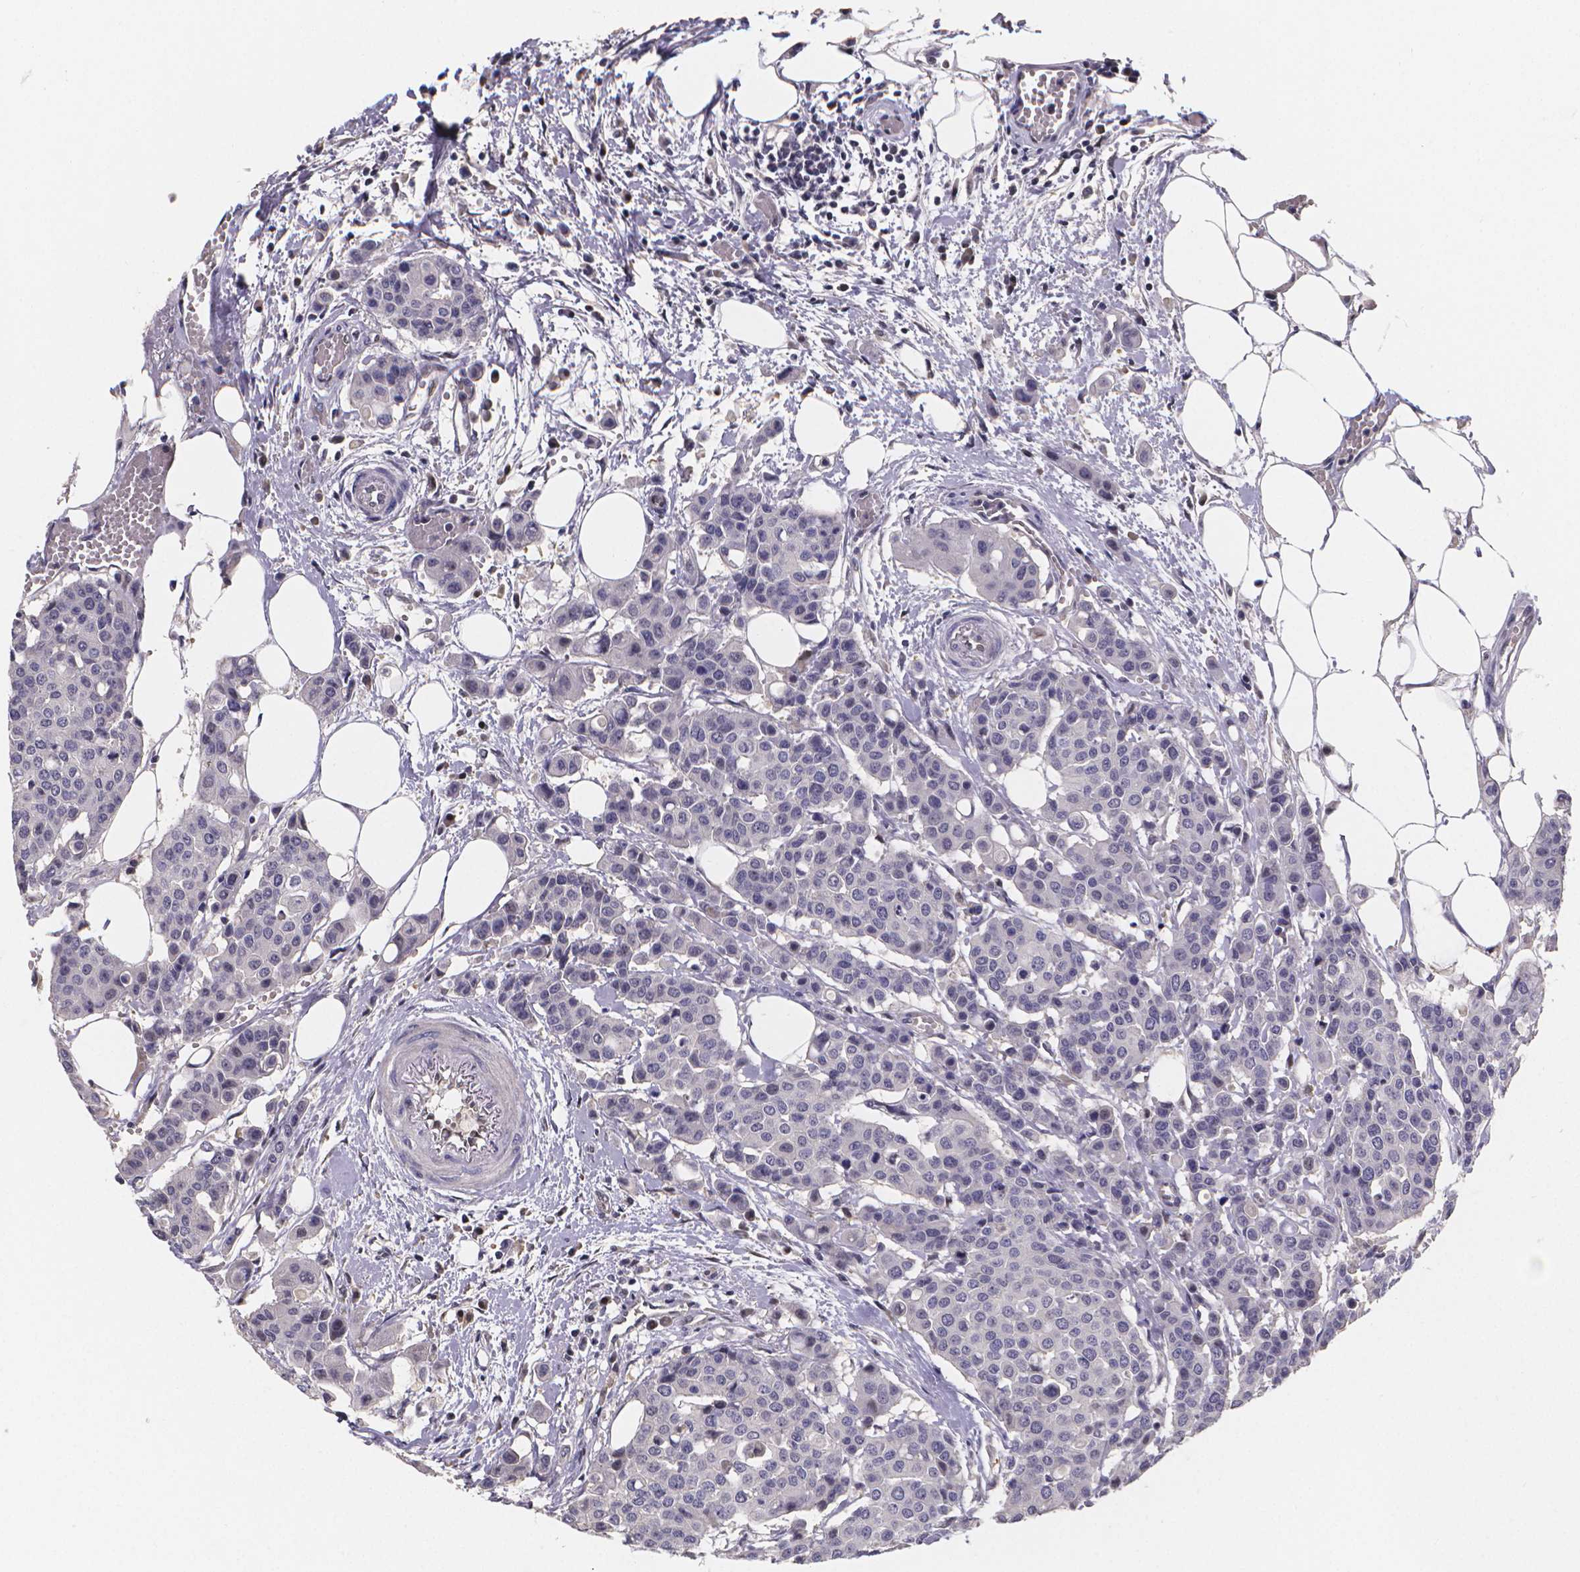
{"staining": {"intensity": "negative", "quantity": "none", "location": "none"}, "tissue": "carcinoid", "cell_type": "Tumor cells", "image_type": "cancer", "snomed": [{"axis": "morphology", "description": "Carcinoid, malignant, NOS"}, {"axis": "topography", "description": "Colon"}], "caption": "The micrograph reveals no significant expression in tumor cells of malignant carcinoid. (DAB immunohistochemistry, high magnification).", "gene": "PAH", "patient": {"sex": "male", "age": 81}}